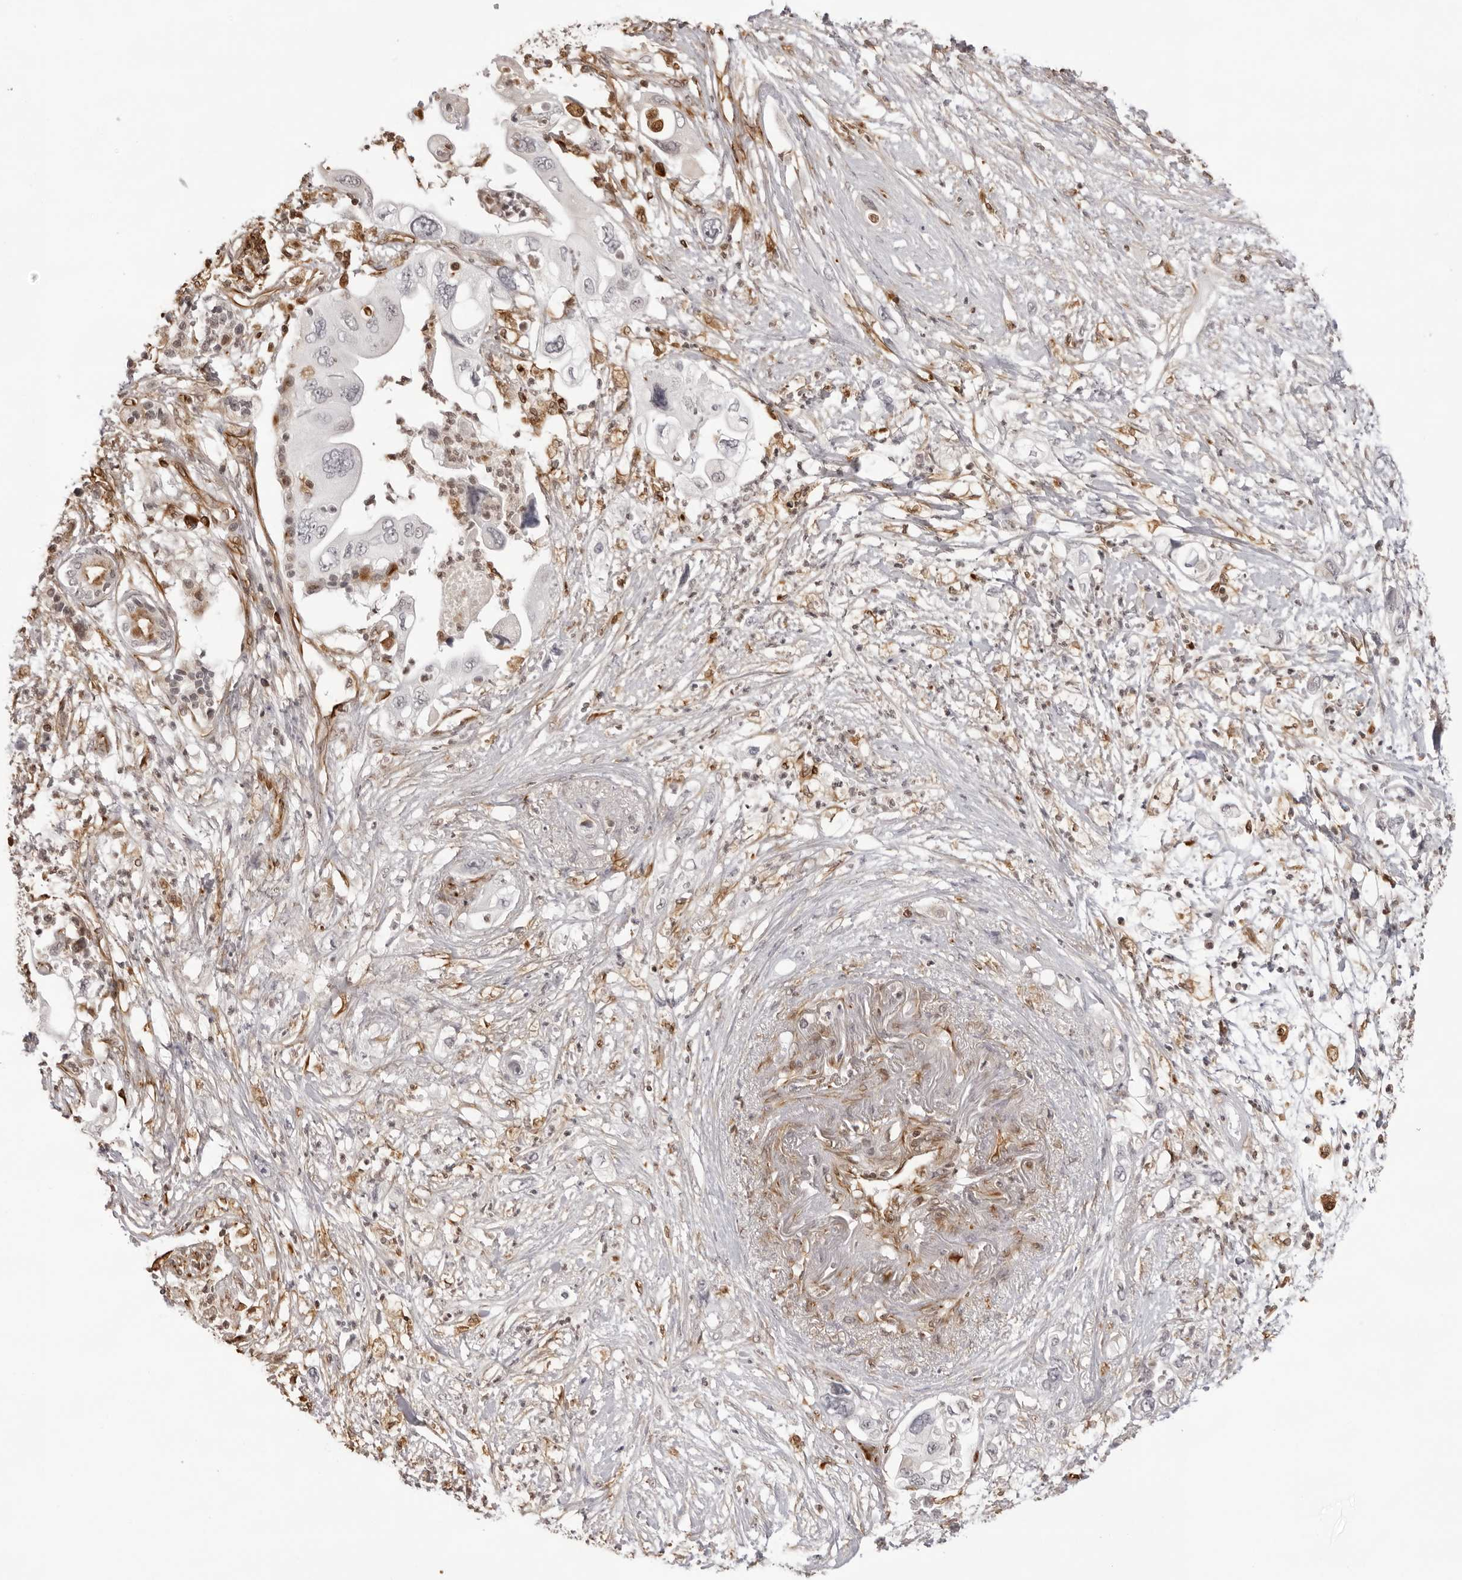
{"staining": {"intensity": "negative", "quantity": "none", "location": "none"}, "tissue": "pancreatic cancer", "cell_type": "Tumor cells", "image_type": "cancer", "snomed": [{"axis": "morphology", "description": "Adenocarcinoma, NOS"}, {"axis": "topography", "description": "Pancreas"}], "caption": "A micrograph of human pancreatic cancer is negative for staining in tumor cells.", "gene": "DYNLT5", "patient": {"sex": "male", "age": 66}}